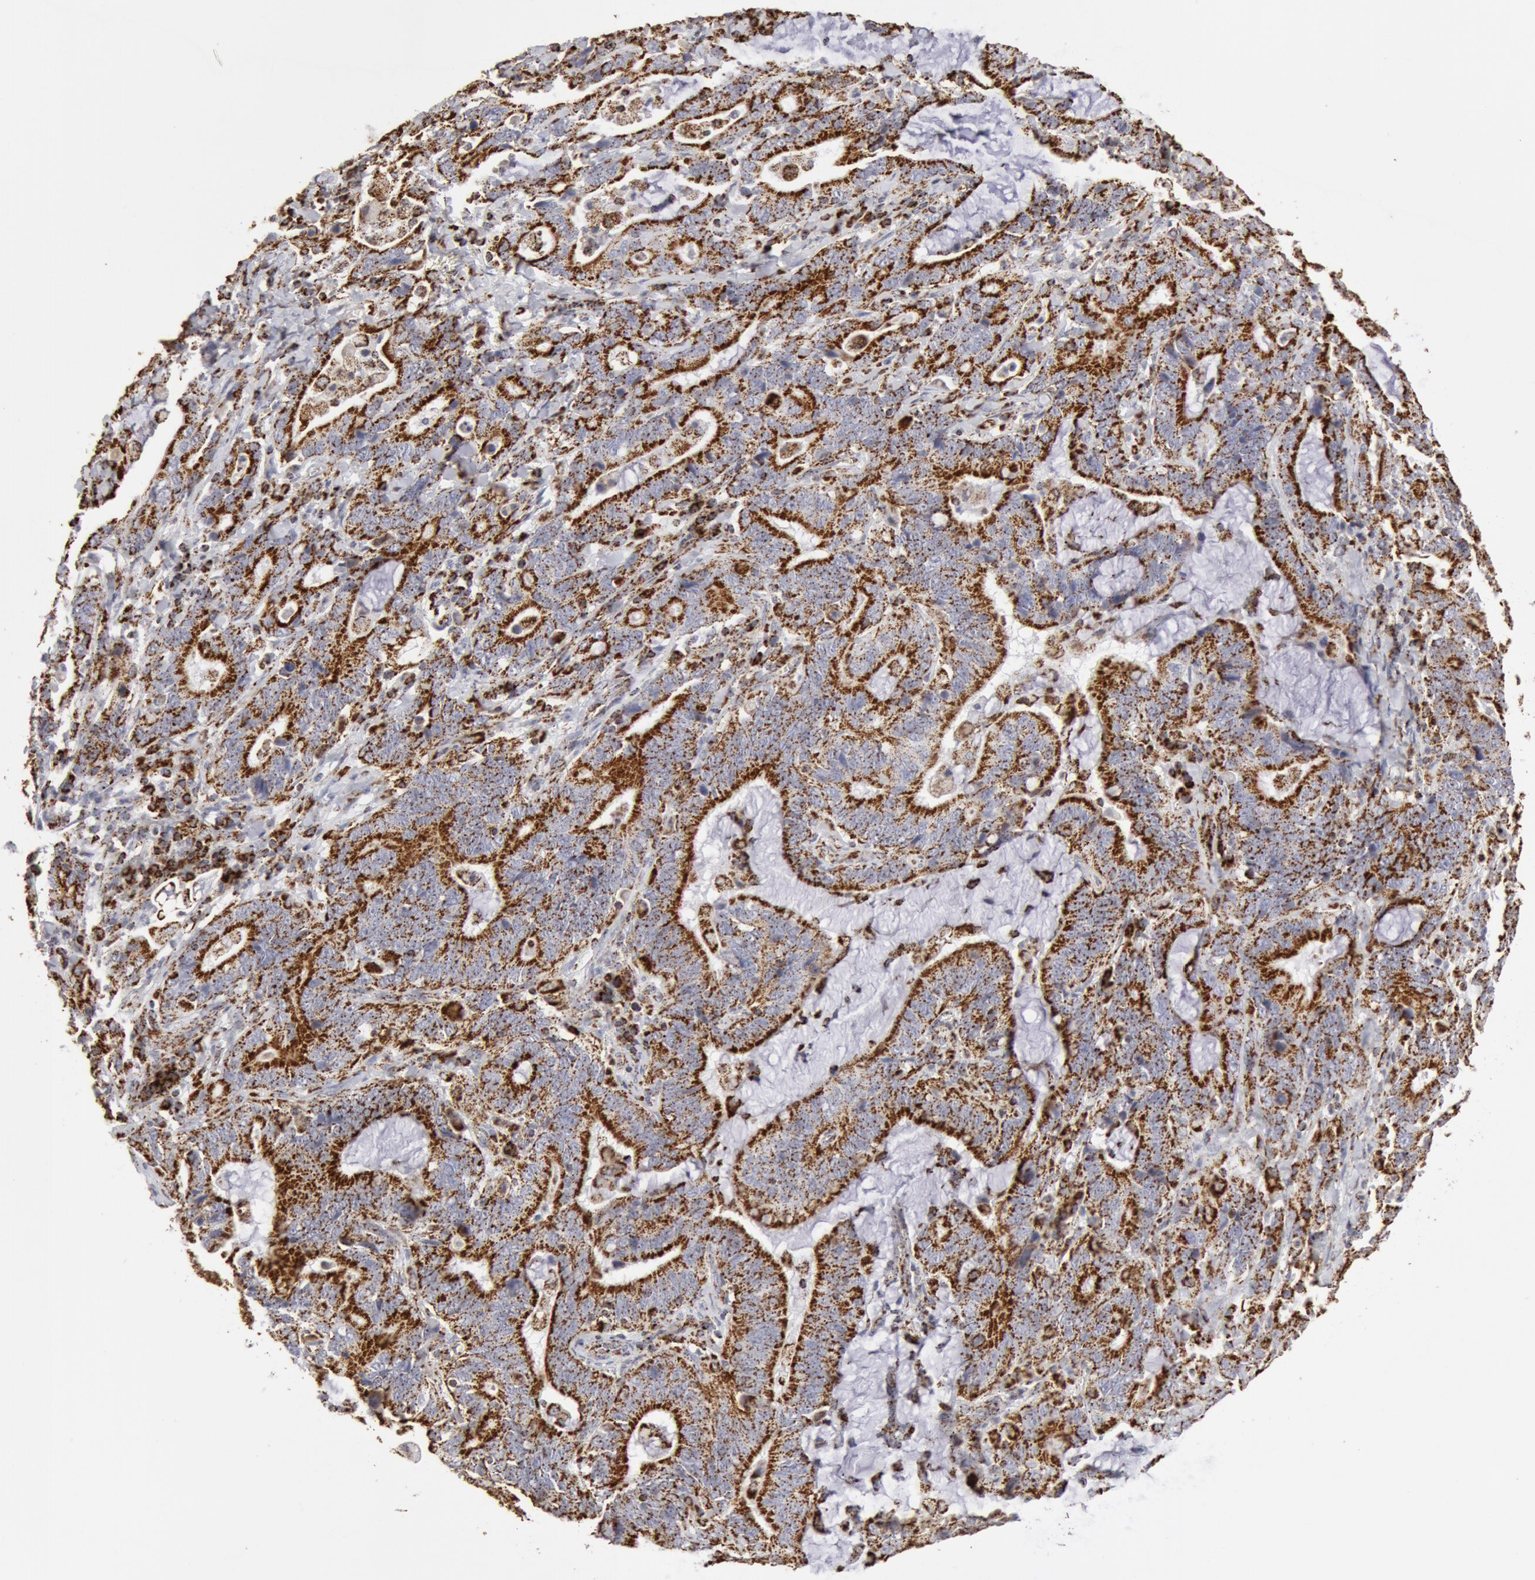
{"staining": {"intensity": "strong", "quantity": ">75%", "location": "cytoplasmic/membranous"}, "tissue": "stomach cancer", "cell_type": "Tumor cells", "image_type": "cancer", "snomed": [{"axis": "morphology", "description": "Adenocarcinoma, NOS"}, {"axis": "topography", "description": "Stomach, upper"}], "caption": "A micrograph of stomach adenocarcinoma stained for a protein exhibits strong cytoplasmic/membranous brown staining in tumor cells. (DAB (3,3'-diaminobenzidine) = brown stain, brightfield microscopy at high magnification).", "gene": "ATP5F1B", "patient": {"sex": "male", "age": 63}}